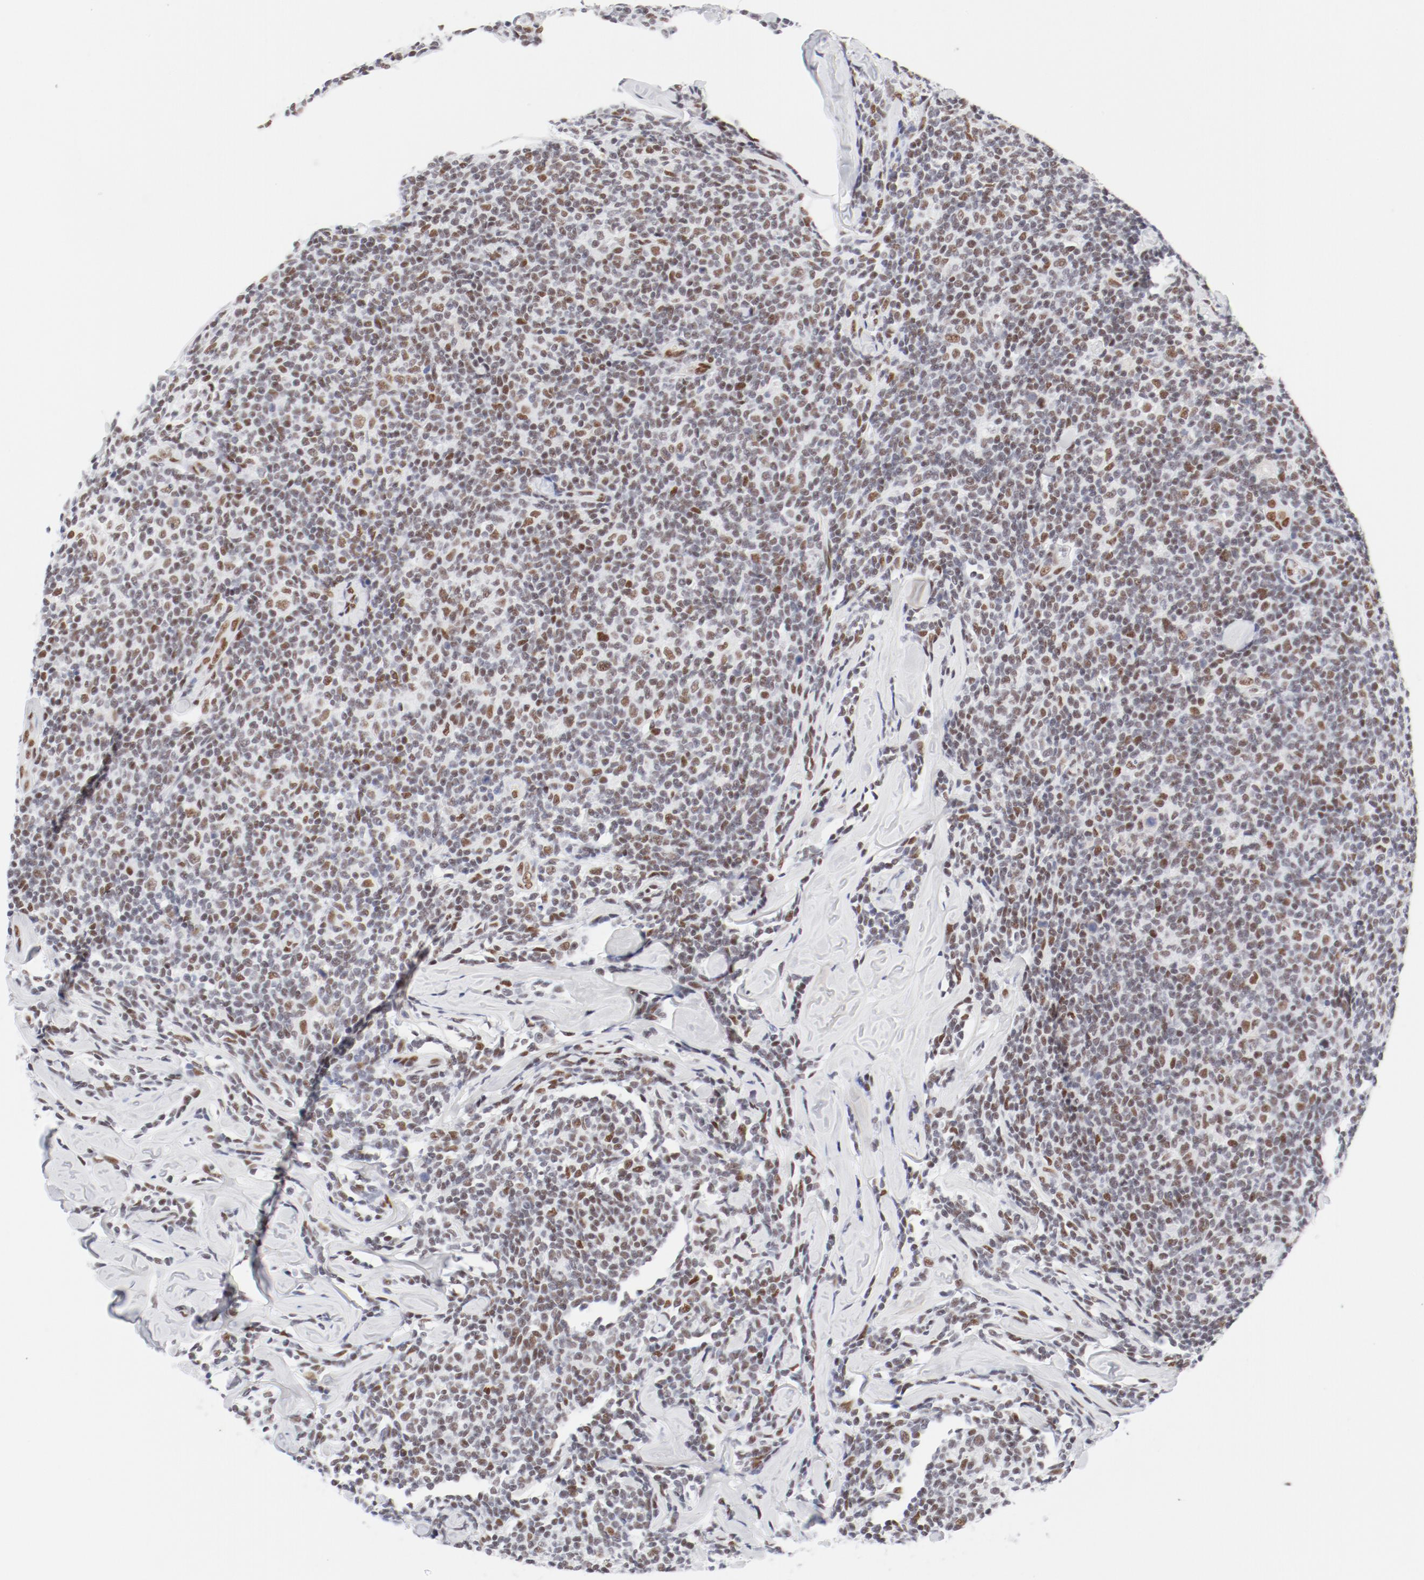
{"staining": {"intensity": "moderate", "quantity": "25%-75%", "location": "nuclear"}, "tissue": "lymphoma", "cell_type": "Tumor cells", "image_type": "cancer", "snomed": [{"axis": "morphology", "description": "Malignant lymphoma, non-Hodgkin's type, Low grade"}, {"axis": "topography", "description": "Lymph node"}], "caption": "IHC micrograph of human low-grade malignant lymphoma, non-Hodgkin's type stained for a protein (brown), which reveals medium levels of moderate nuclear staining in about 25%-75% of tumor cells.", "gene": "ATF2", "patient": {"sex": "female", "age": 56}}